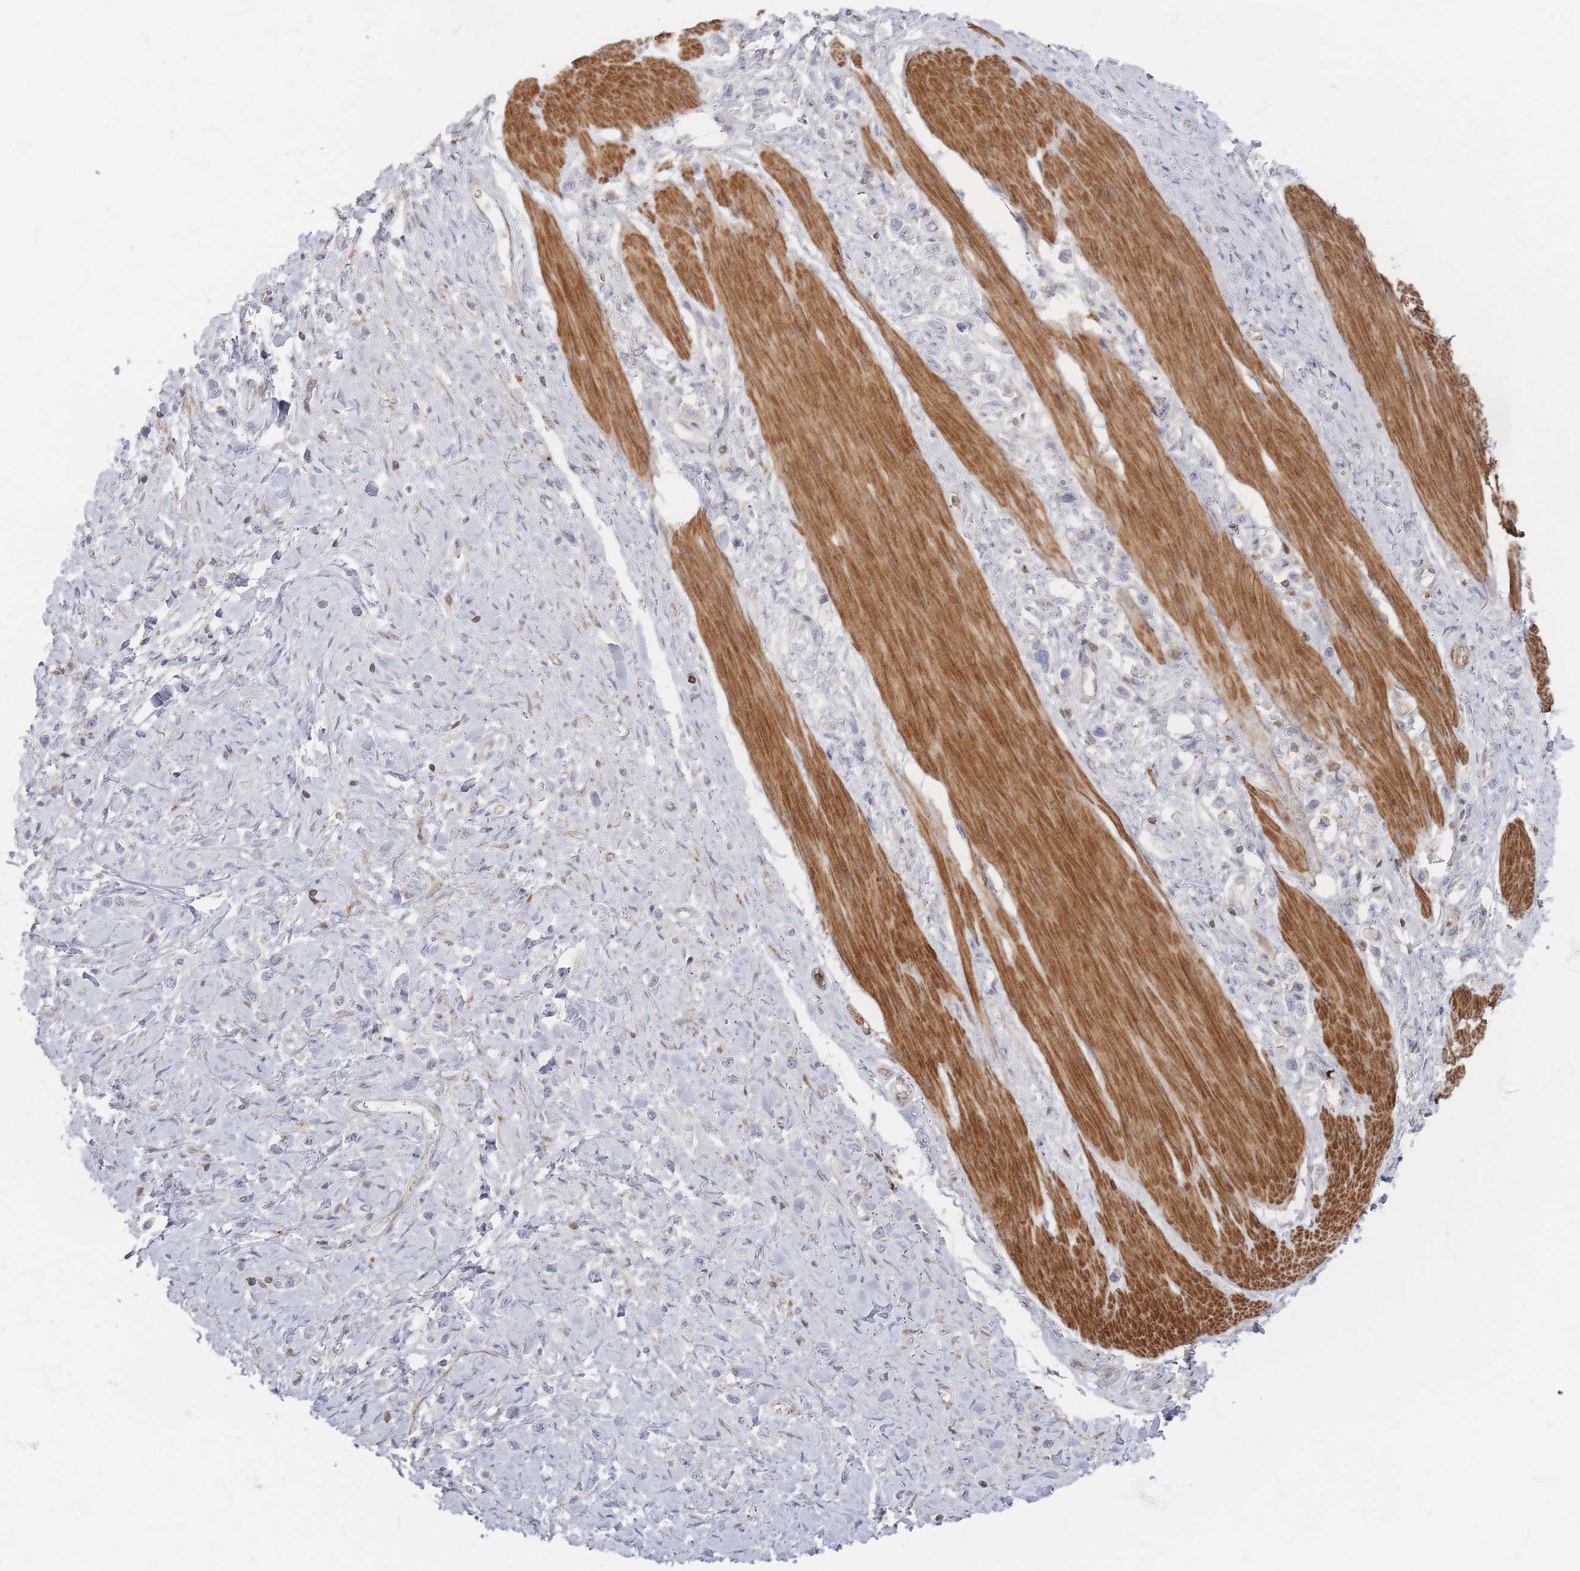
{"staining": {"intensity": "negative", "quantity": "none", "location": "none"}, "tissue": "stomach cancer", "cell_type": "Tumor cells", "image_type": "cancer", "snomed": [{"axis": "morphology", "description": "Adenocarcinoma, NOS"}, {"axis": "topography", "description": "Stomach"}], "caption": "DAB immunohistochemical staining of human adenocarcinoma (stomach) shows no significant positivity in tumor cells.", "gene": "ZNF852", "patient": {"sex": "female", "age": 65}}